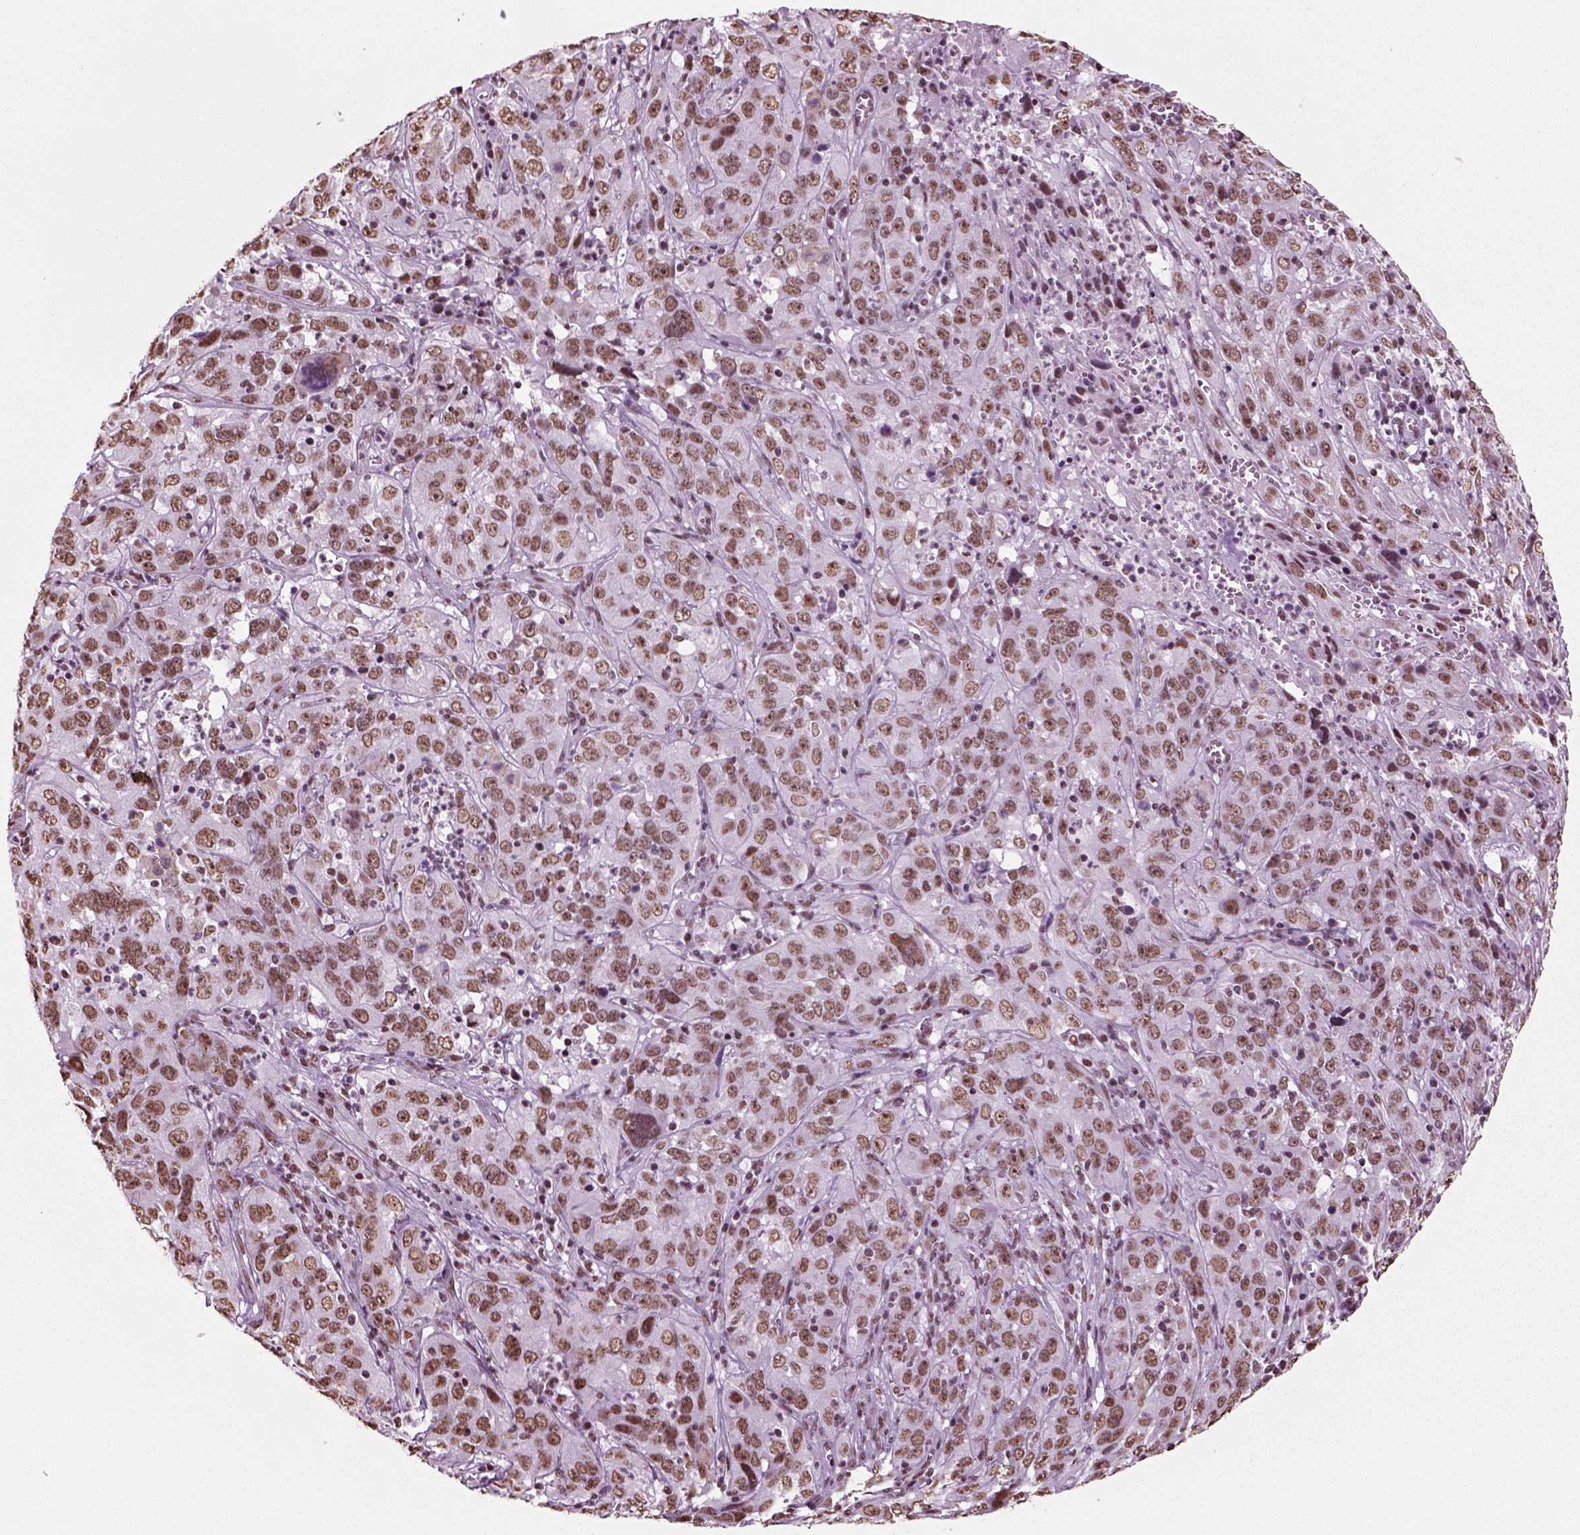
{"staining": {"intensity": "moderate", "quantity": ">75%", "location": "nuclear"}, "tissue": "cervical cancer", "cell_type": "Tumor cells", "image_type": "cancer", "snomed": [{"axis": "morphology", "description": "Squamous cell carcinoma, NOS"}, {"axis": "topography", "description": "Cervix"}], "caption": "The immunohistochemical stain shows moderate nuclear staining in tumor cells of cervical cancer (squamous cell carcinoma) tissue.", "gene": "POLR1H", "patient": {"sex": "female", "age": 32}}